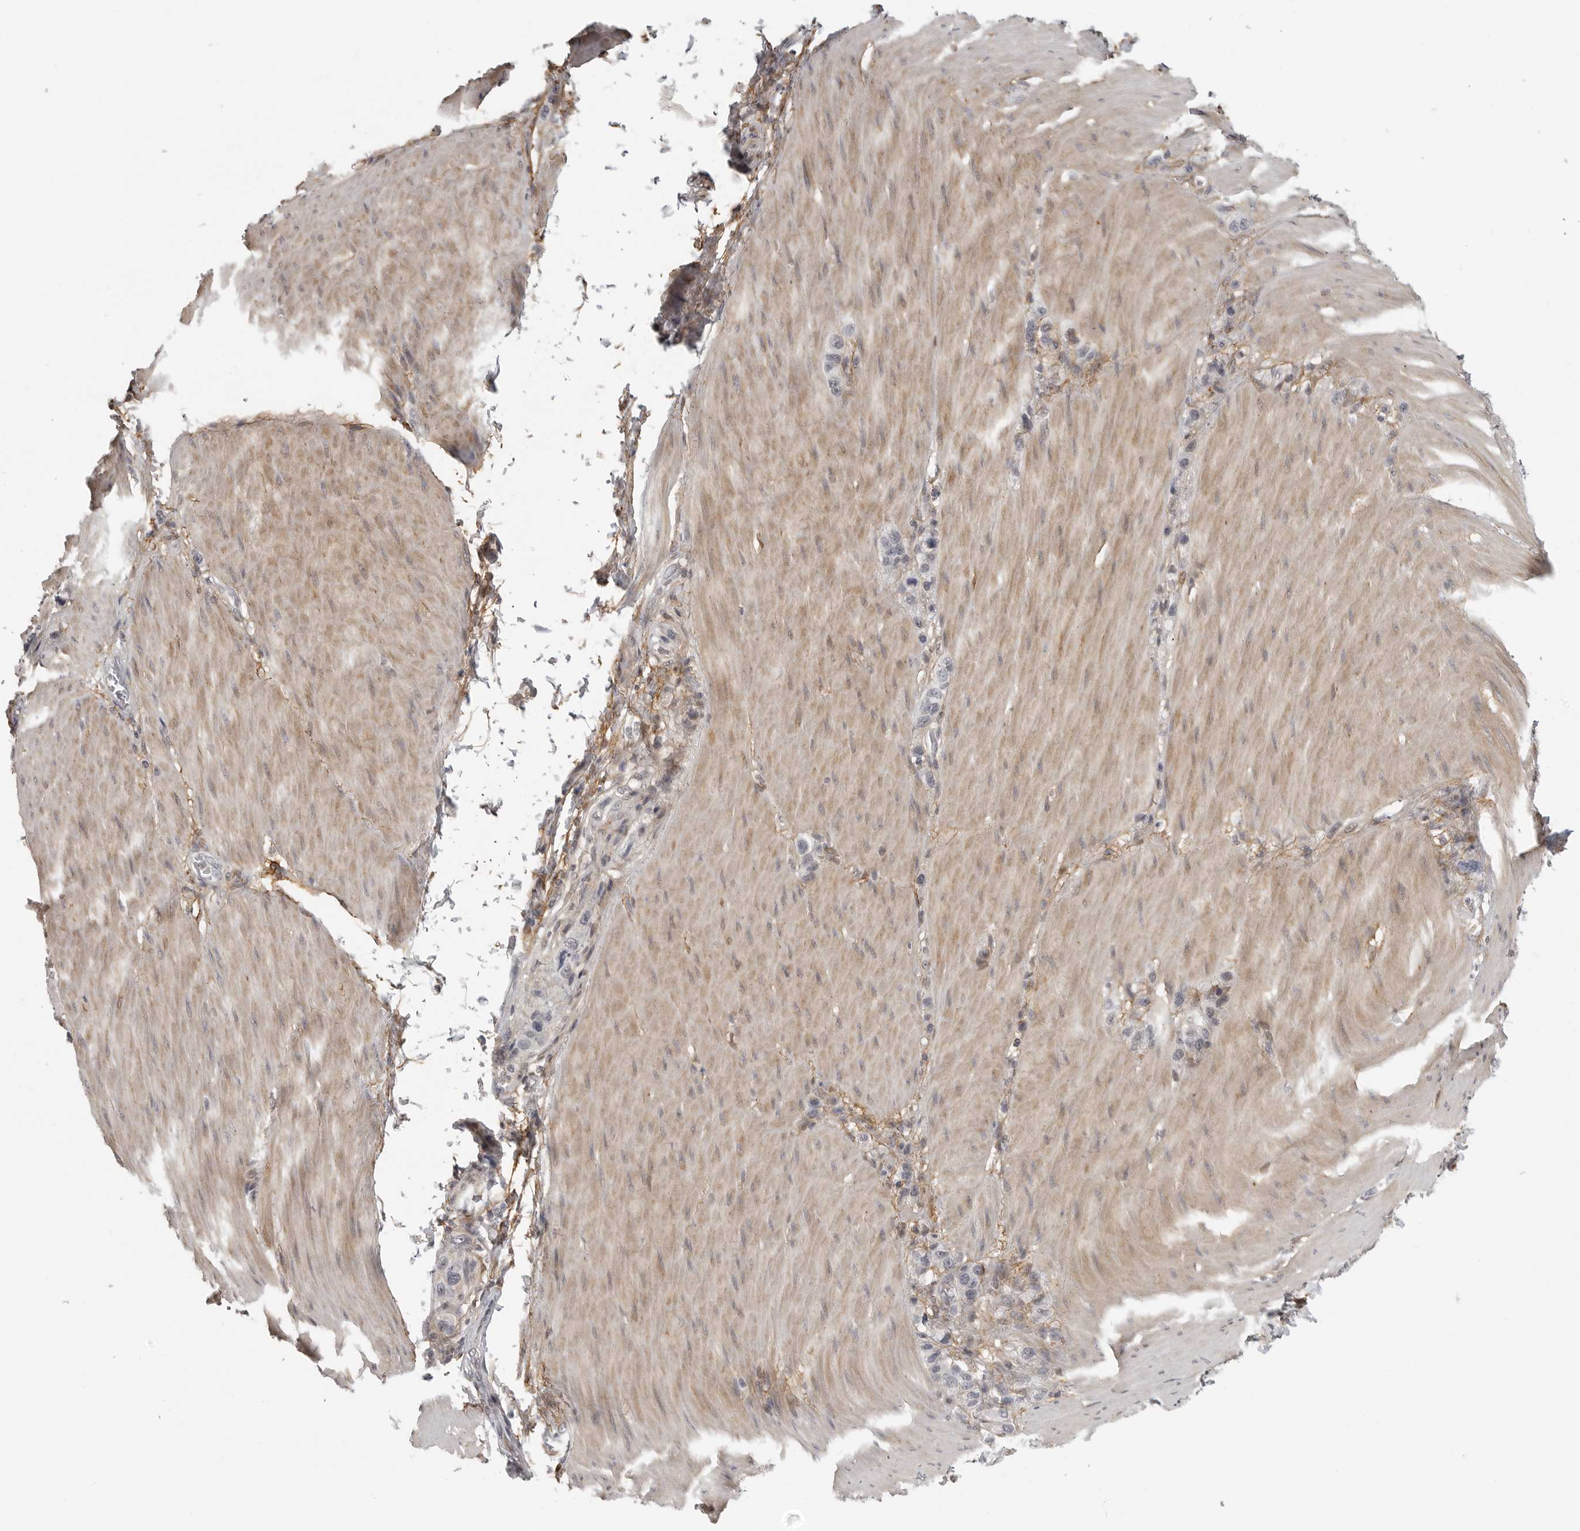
{"staining": {"intensity": "negative", "quantity": "none", "location": "none"}, "tissue": "stomach cancer", "cell_type": "Tumor cells", "image_type": "cancer", "snomed": [{"axis": "morphology", "description": "Adenocarcinoma, NOS"}, {"axis": "topography", "description": "Stomach"}], "caption": "This is an immunohistochemistry (IHC) image of human adenocarcinoma (stomach). There is no positivity in tumor cells.", "gene": "UROD", "patient": {"sex": "female", "age": 65}}